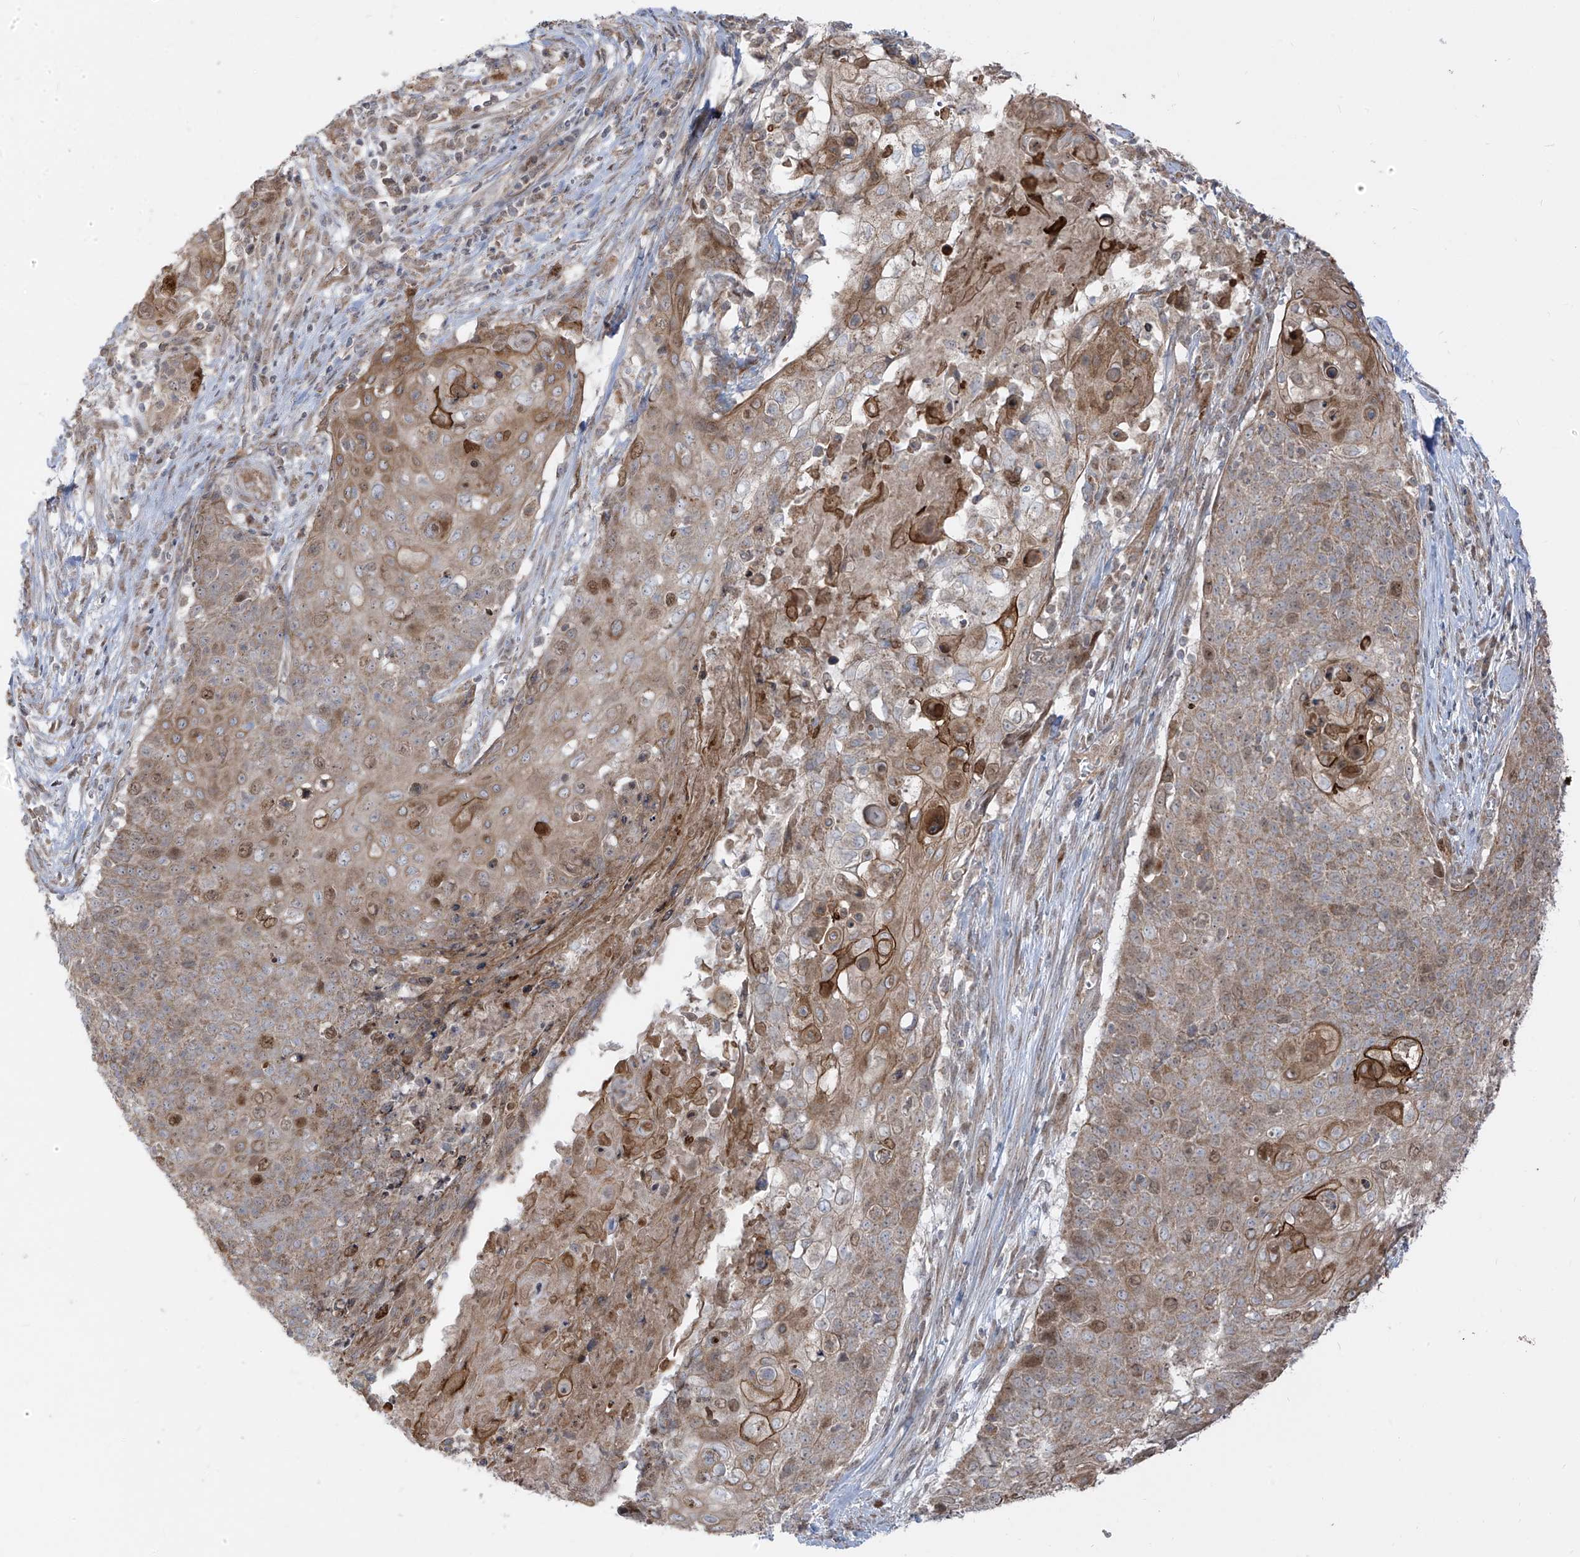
{"staining": {"intensity": "moderate", "quantity": "25%-75%", "location": "cytoplasmic/membranous,nuclear"}, "tissue": "cervical cancer", "cell_type": "Tumor cells", "image_type": "cancer", "snomed": [{"axis": "morphology", "description": "Squamous cell carcinoma, NOS"}, {"axis": "topography", "description": "Cervix"}], "caption": "Approximately 25%-75% of tumor cells in cervical cancer (squamous cell carcinoma) display moderate cytoplasmic/membranous and nuclear protein positivity as visualized by brown immunohistochemical staining.", "gene": "PDE11A", "patient": {"sex": "female", "age": 39}}